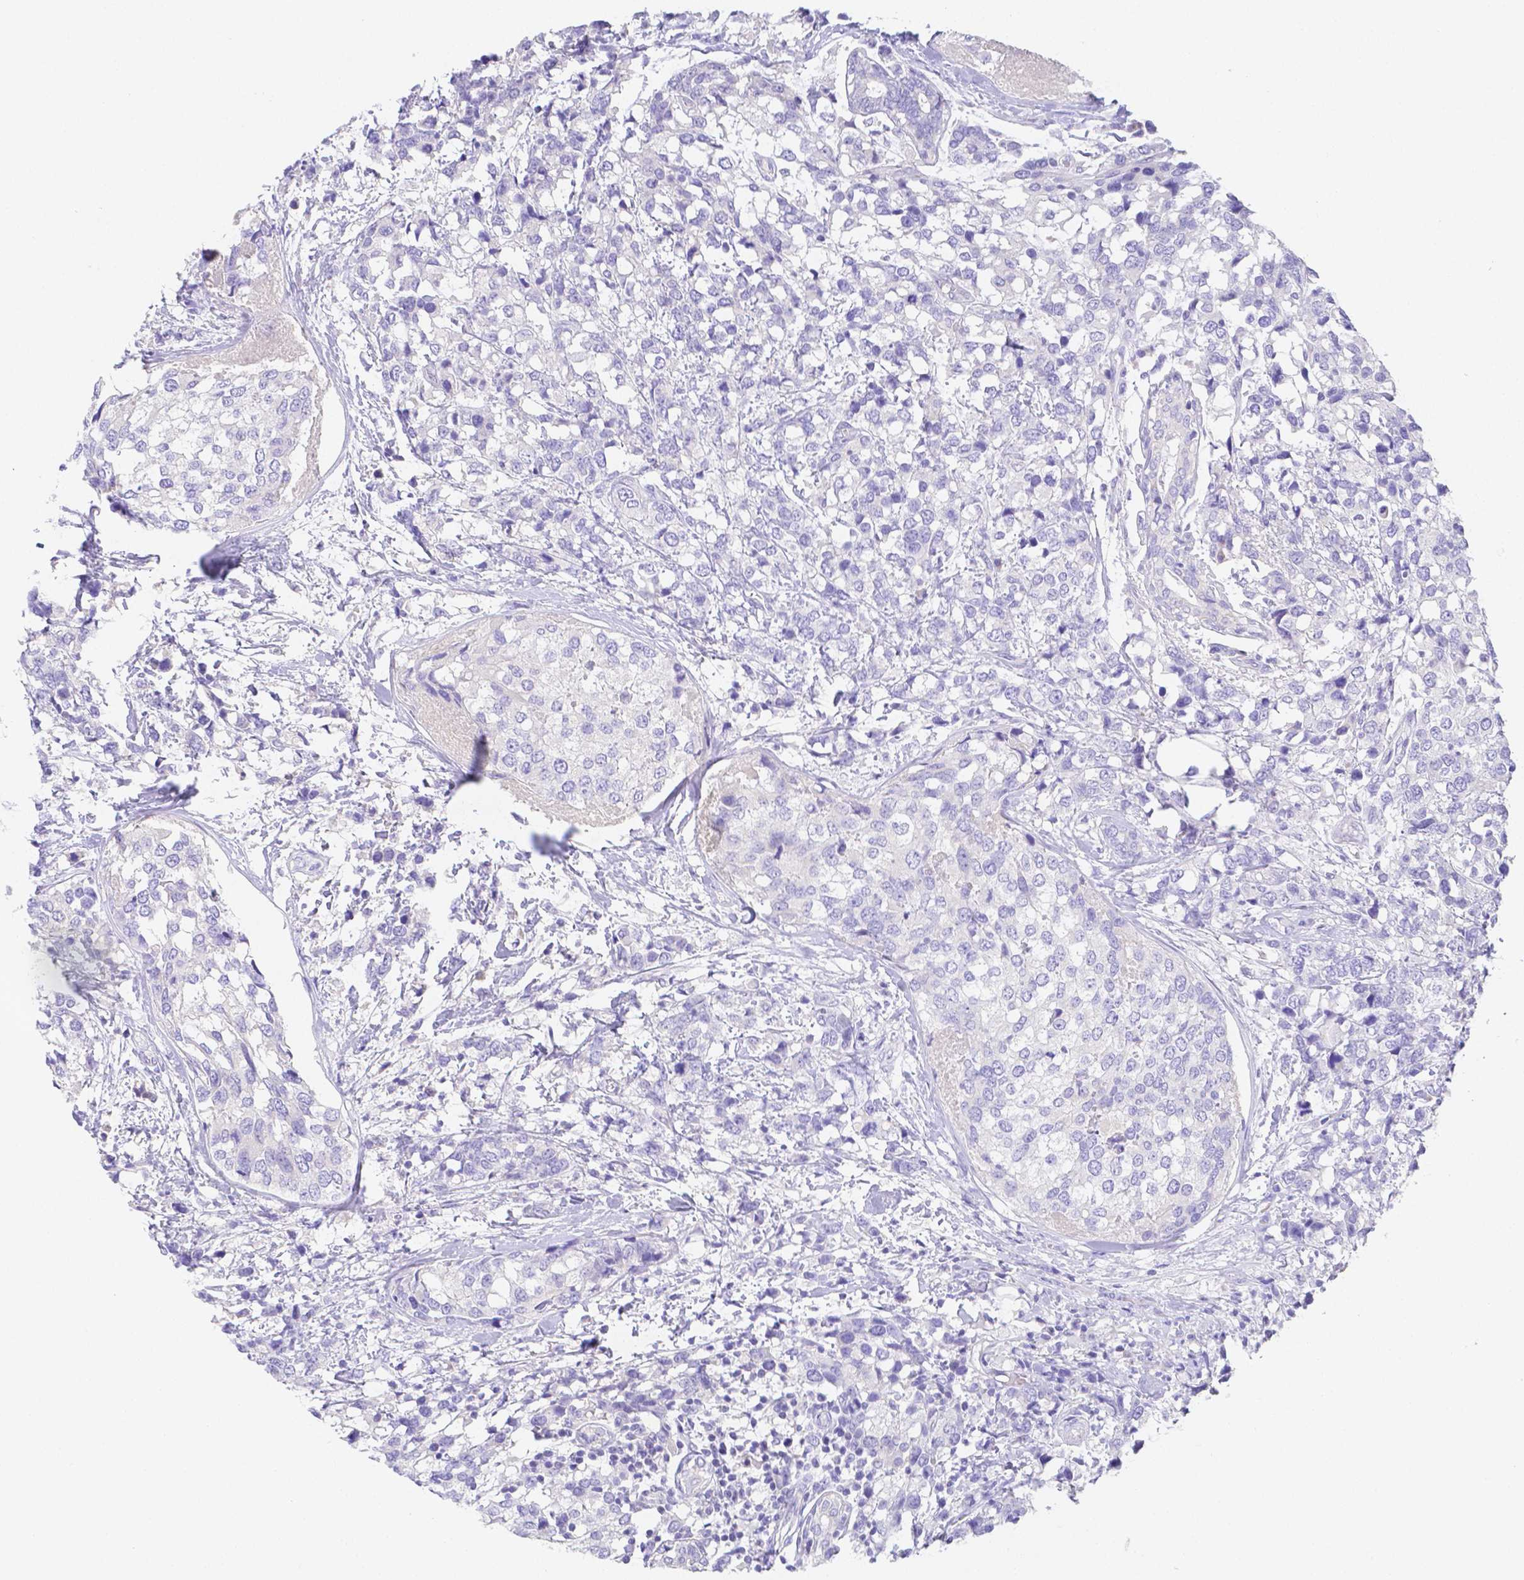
{"staining": {"intensity": "negative", "quantity": "none", "location": "none"}, "tissue": "breast cancer", "cell_type": "Tumor cells", "image_type": "cancer", "snomed": [{"axis": "morphology", "description": "Lobular carcinoma"}, {"axis": "topography", "description": "Breast"}], "caption": "Immunohistochemistry (IHC) of breast cancer reveals no expression in tumor cells.", "gene": "ZG16B", "patient": {"sex": "female", "age": 59}}